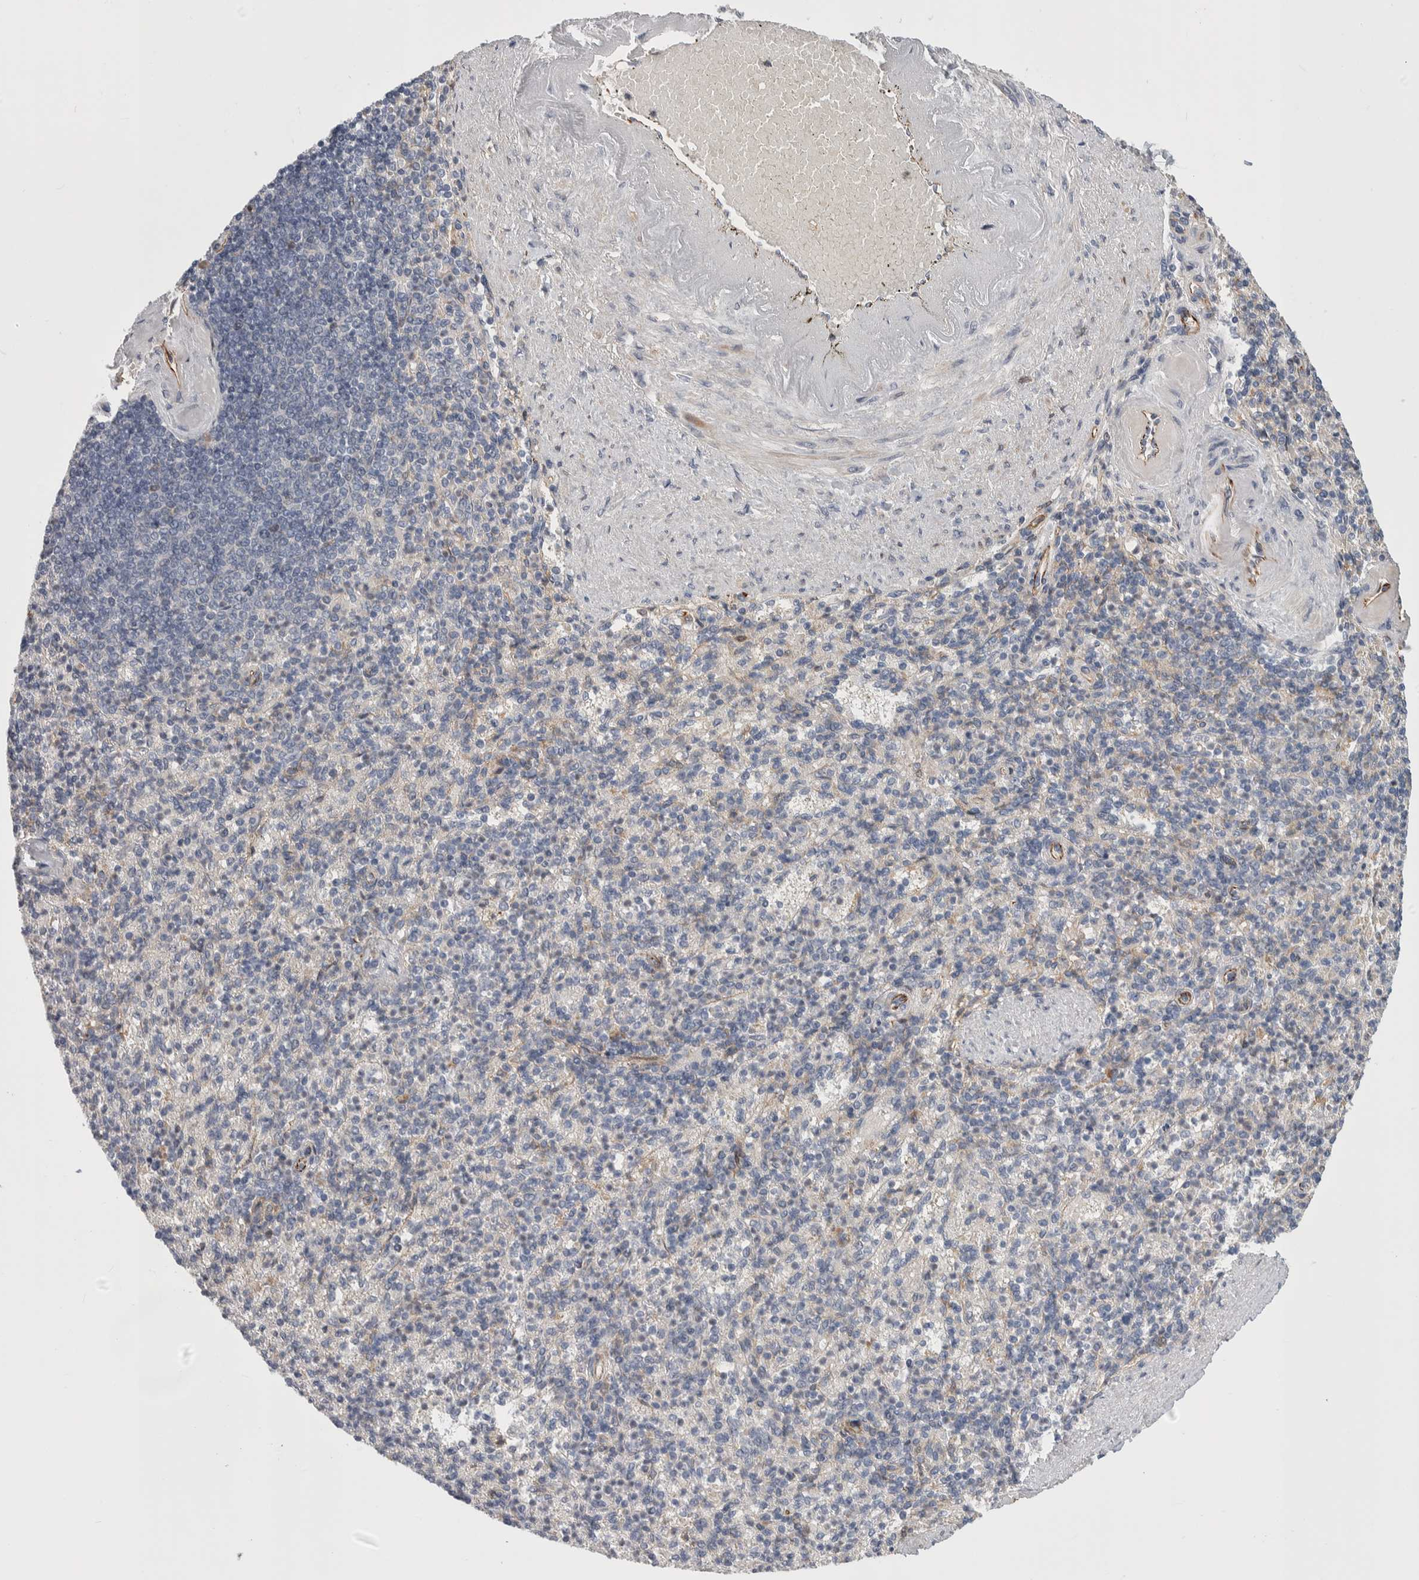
{"staining": {"intensity": "weak", "quantity": "25%-75%", "location": "cytoplasmic/membranous"}, "tissue": "spleen", "cell_type": "Cells in red pulp", "image_type": "normal", "snomed": [{"axis": "morphology", "description": "Normal tissue, NOS"}, {"axis": "topography", "description": "Spleen"}], "caption": "Immunohistochemistry staining of benign spleen, which exhibits low levels of weak cytoplasmic/membranous positivity in approximately 25%-75% of cells in red pulp indicating weak cytoplasmic/membranous protein expression. The staining was performed using DAB (3,3'-diaminobenzidine) (brown) for protein detection and nuclei were counterstained in hematoxylin (blue).", "gene": "ZNF862", "patient": {"sex": "female", "age": 74}}